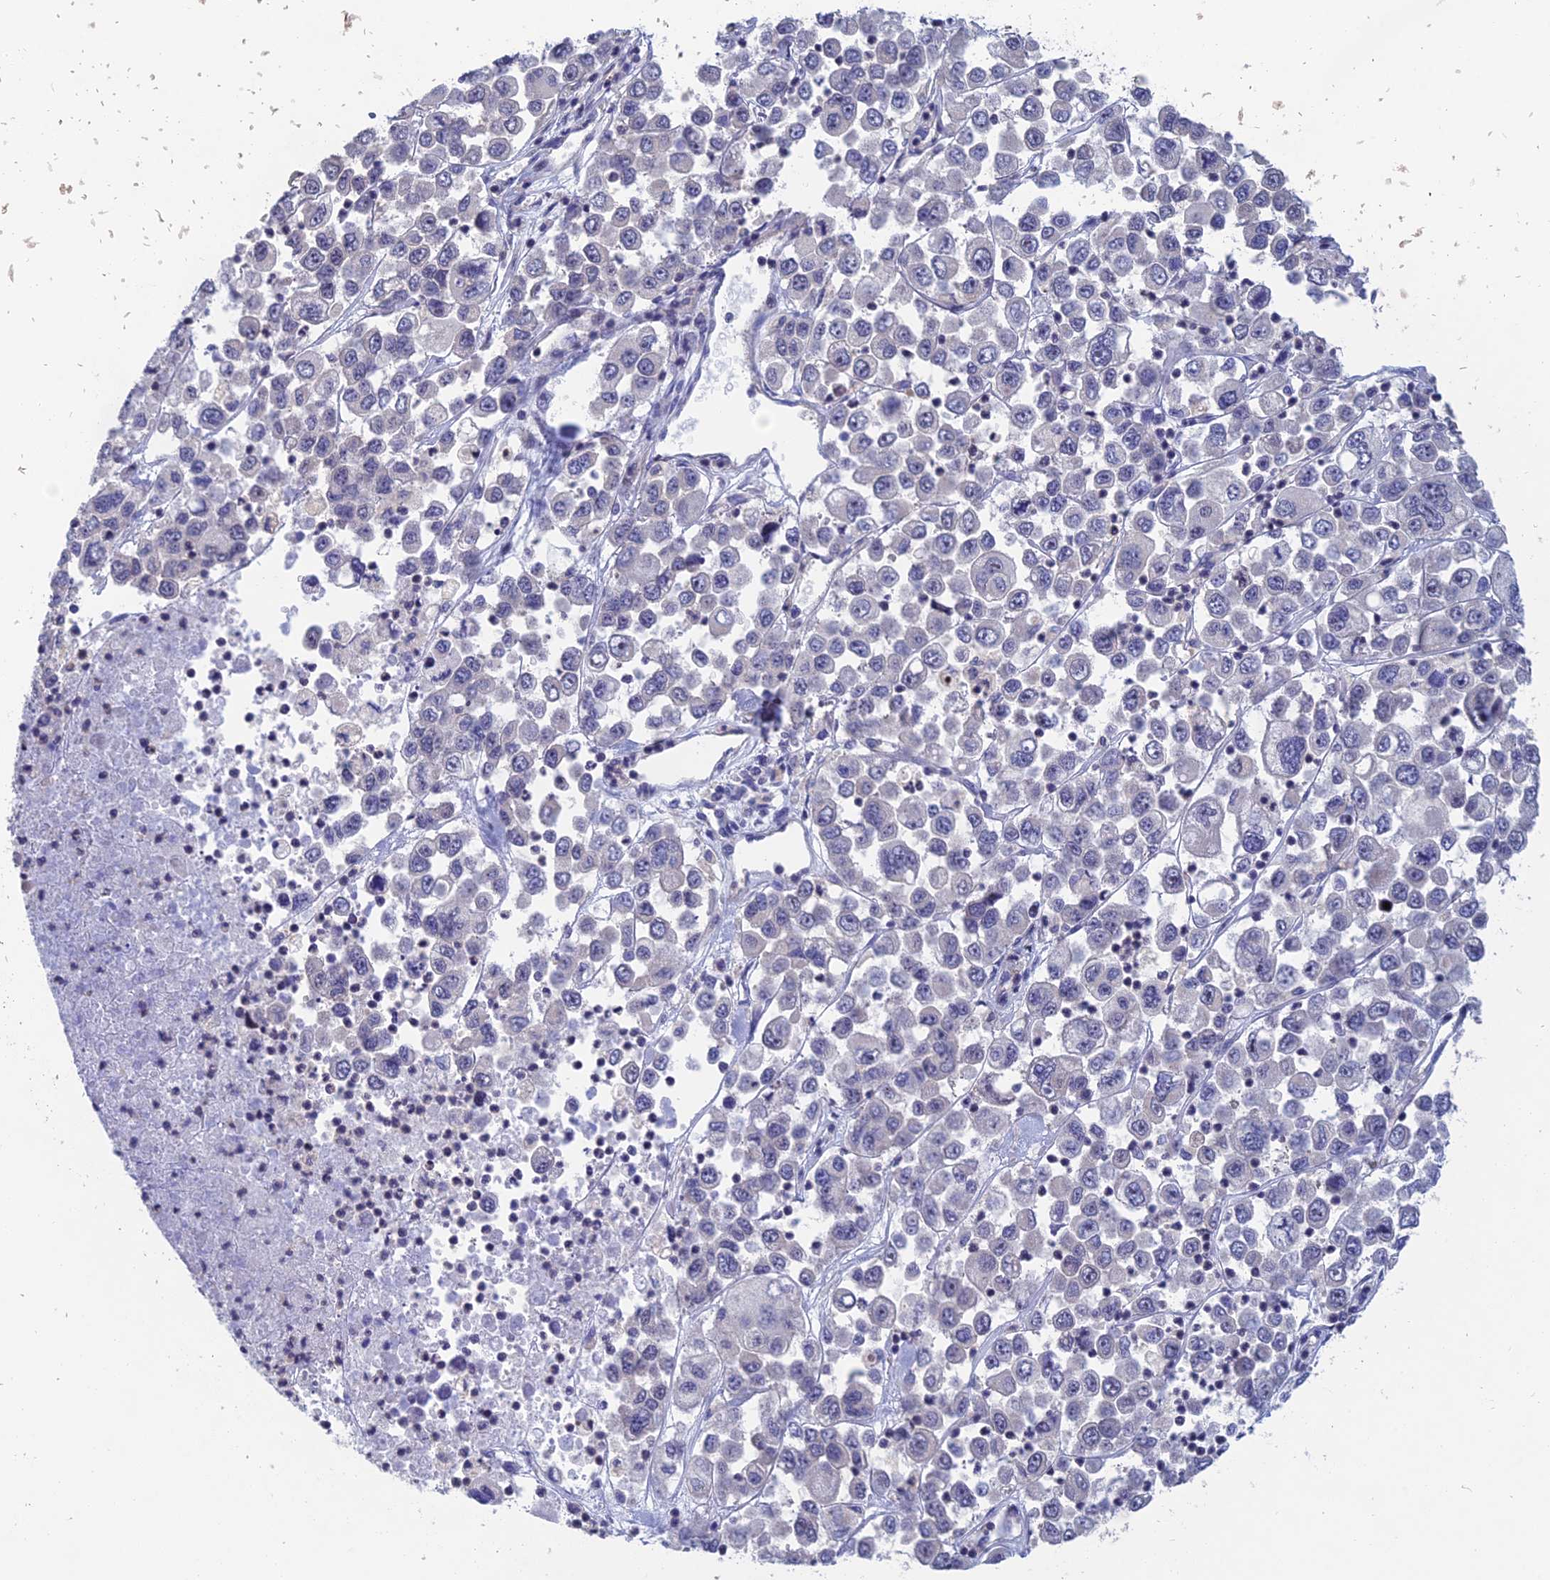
{"staining": {"intensity": "negative", "quantity": "none", "location": "none"}, "tissue": "melanoma", "cell_type": "Tumor cells", "image_type": "cancer", "snomed": [{"axis": "morphology", "description": "Malignant melanoma, Metastatic site"}, {"axis": "topography", "description": "Lymph node"}], "caption": "The micrograph shows no staining of tumor cells in melanoma. The staining is performed using DAB (3,3'-diaminobenzidine) brown chromogen with nuclei counter-stained in using hematoxylin.", "gene": "USP37", "patient": {"sex": "female", "age": 54}}